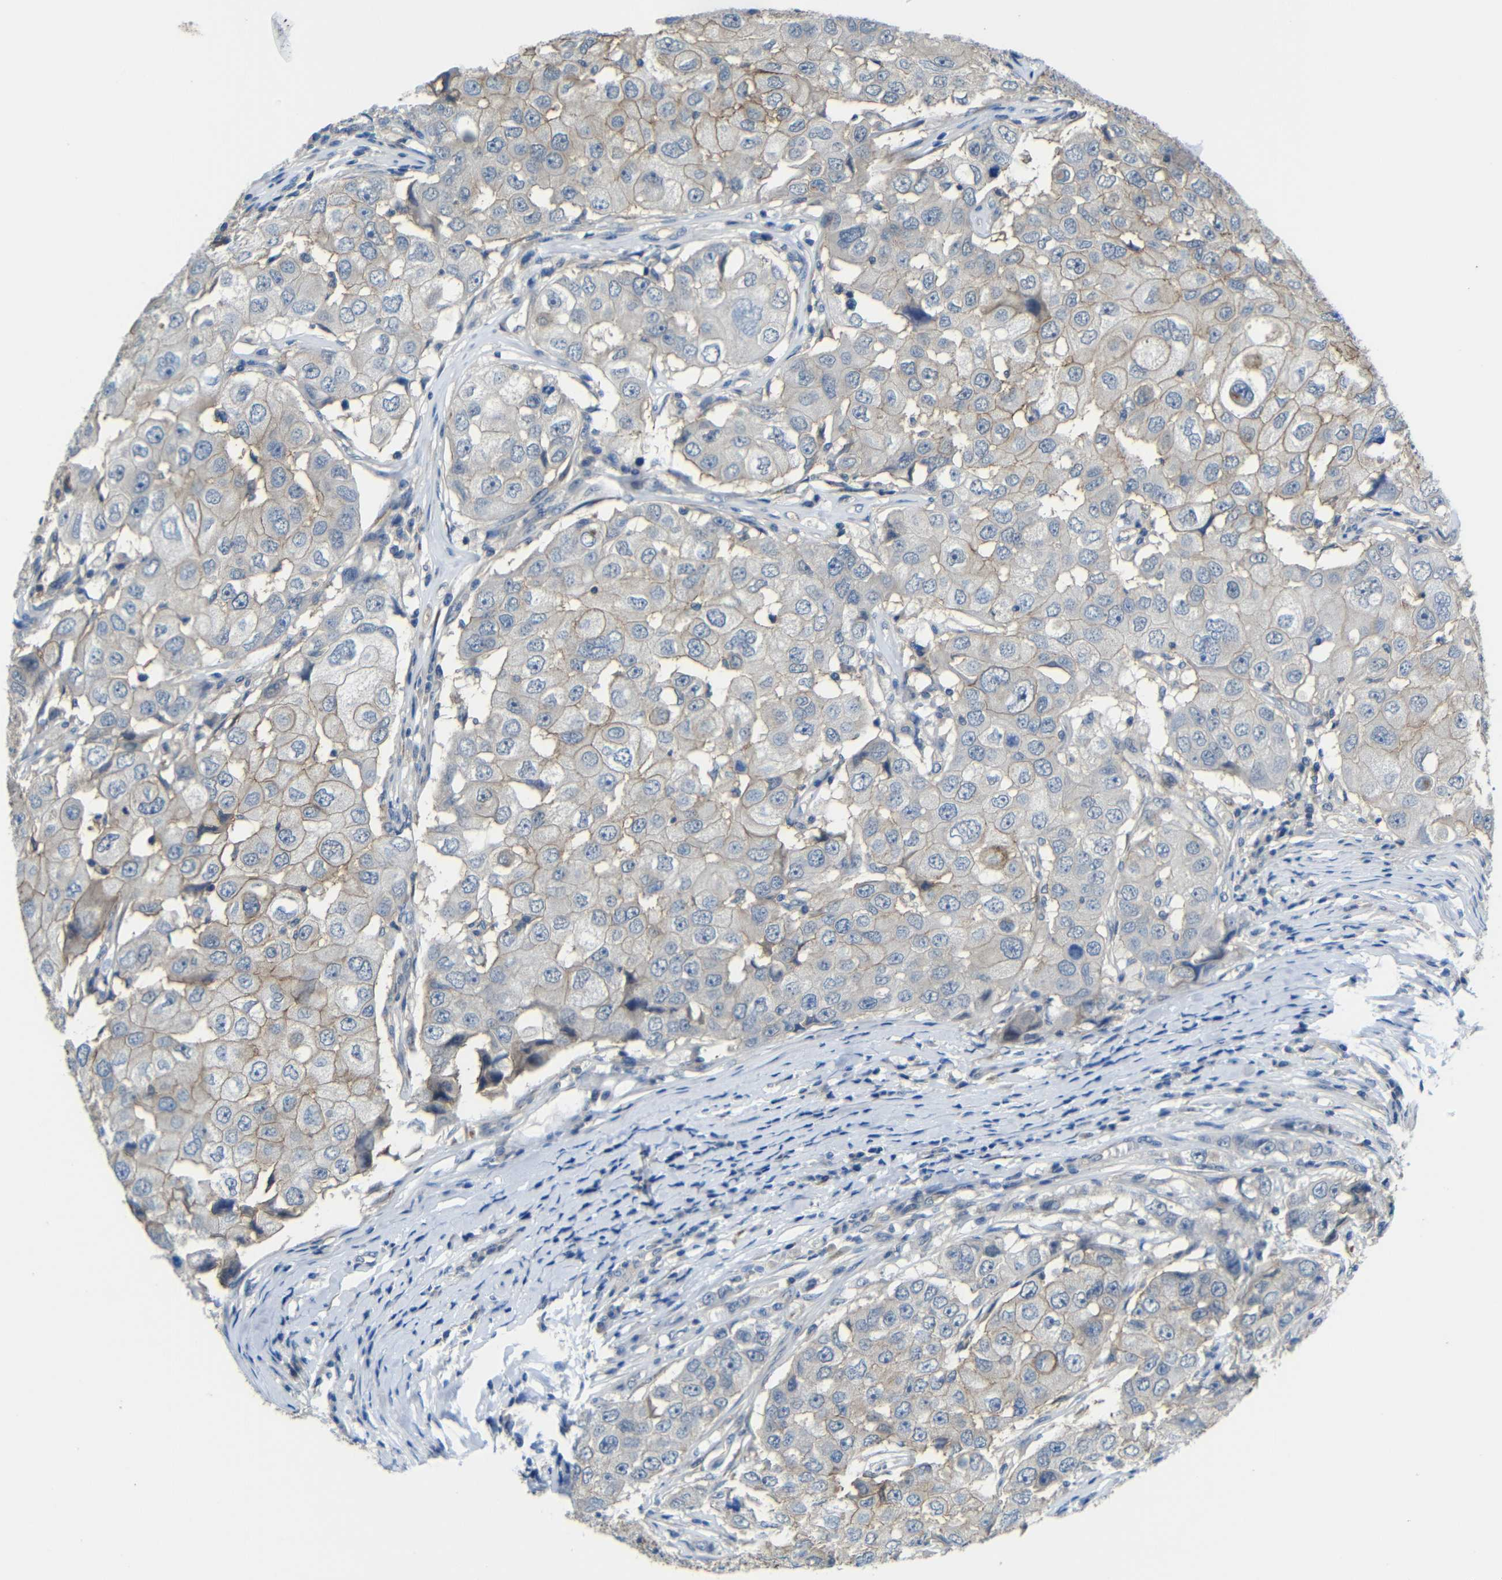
{"staining": {"intensity": "moderate", "quantity": "25%-75%", "location": "cytoplasmic/membranous"}, "tissue": "breast cancer", "cell_type": "Tumor cells", "image_type": "cancer", "snomed": [{"axis": "morphology", "description": "Duct carcinoma"}, {"axis": "topography", "description": "Breast"}], "caption": "This micrograph shows breast infiltrating ductal carcinoma stained with IHC to label a protein in brown. The cytoplasmic/membranous of tumor cells show moderate positivity for the protein. Nuclei are counter-stained blue.", "gene": "ZNF90", "patient": {"sex": "female", "age": 27}}